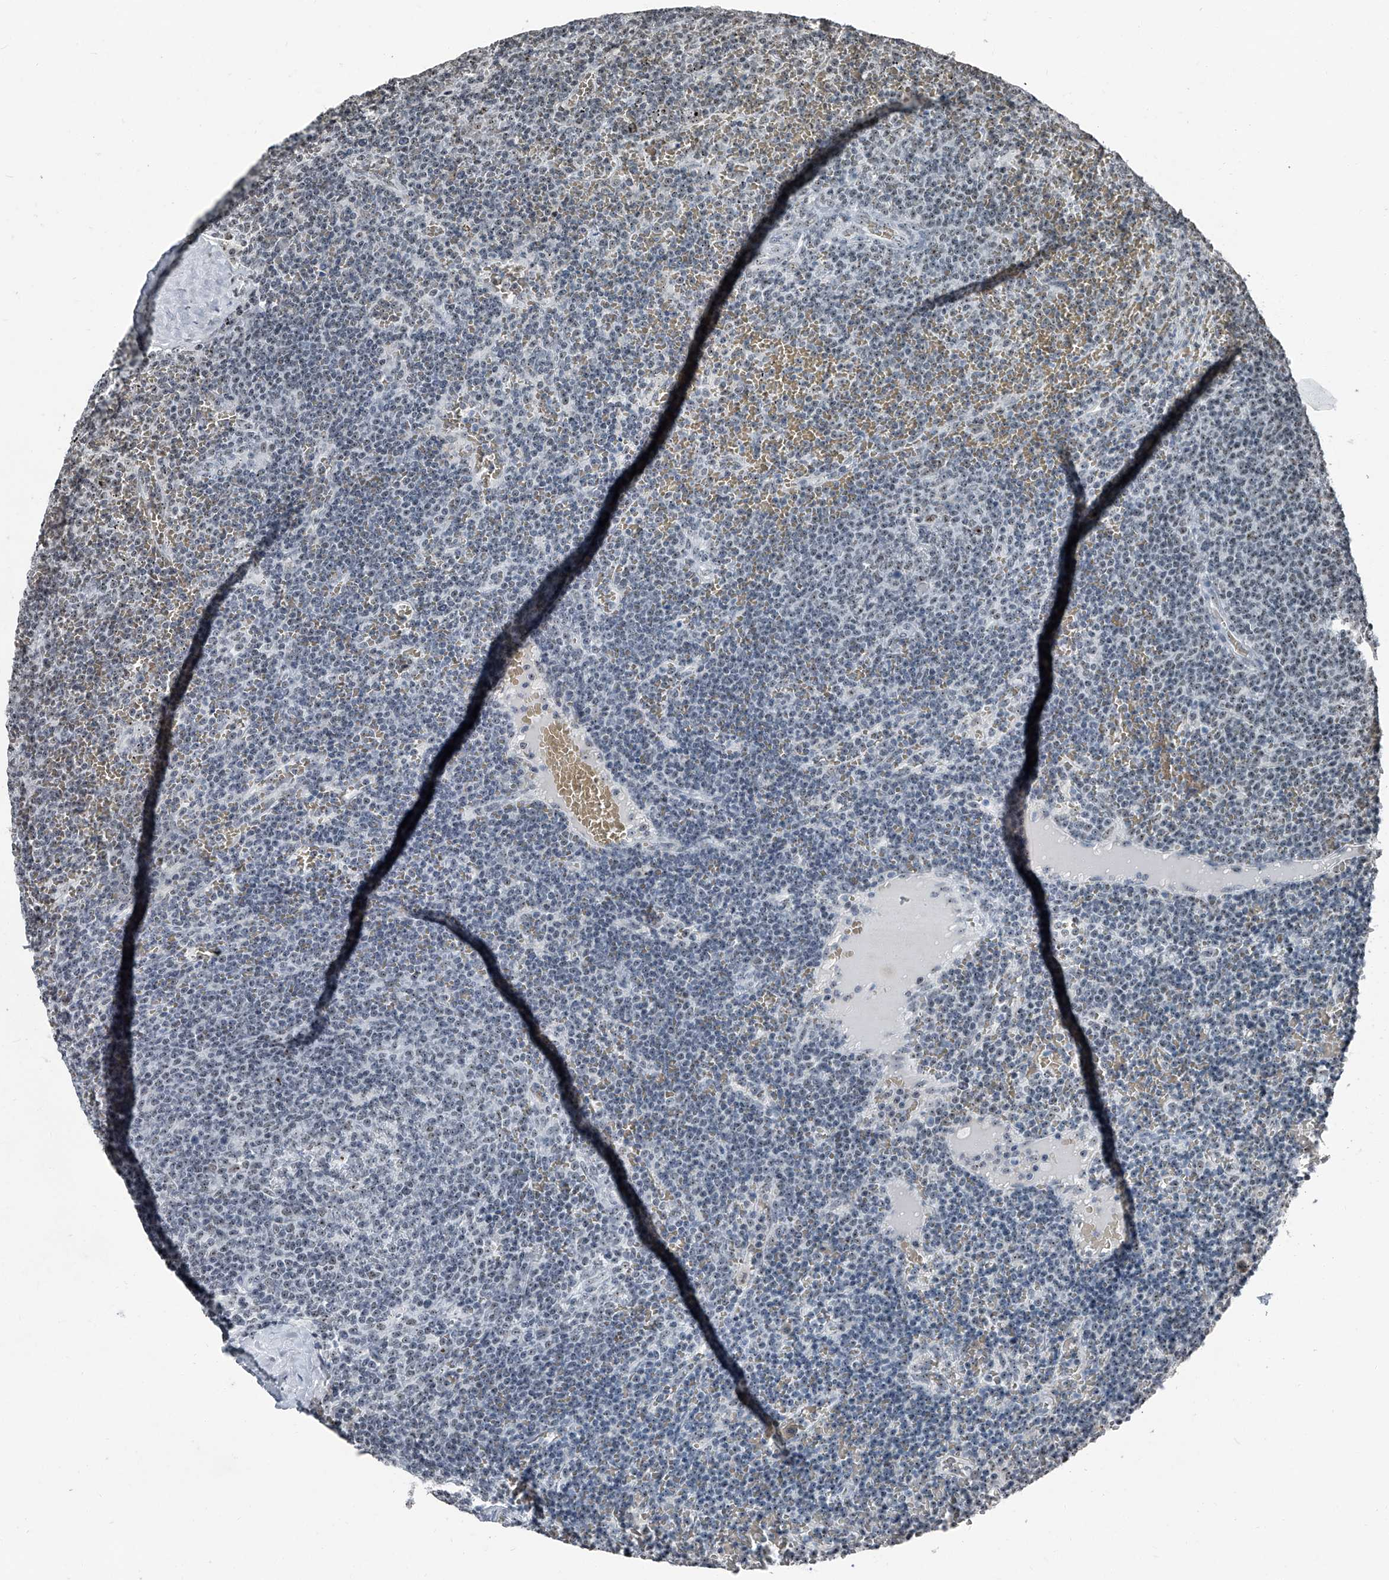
{"staining": {"intensity": "weak", "quantity": "25%-75%", "location": "nuclear"}, "tissue": "lymphoma", "cell_type": "Tumor cells", "image_type": "cancer", "snomed": [{"axis": "morphology", "description": "Malignant lymphoma, non-Hodgkin's type, Low grade"}, {"axis": "topography", "description": "Spleen"}], "caption": "Immunohistochemical staining of lymphoma reveals low levels of weak nuclear positivity in approximately 25%-75% of tumor cells. (IHC, brightfield microscopy, high magnification).", "gene": "TCOF1", "patient": {"sex": "female", "age": 50}}